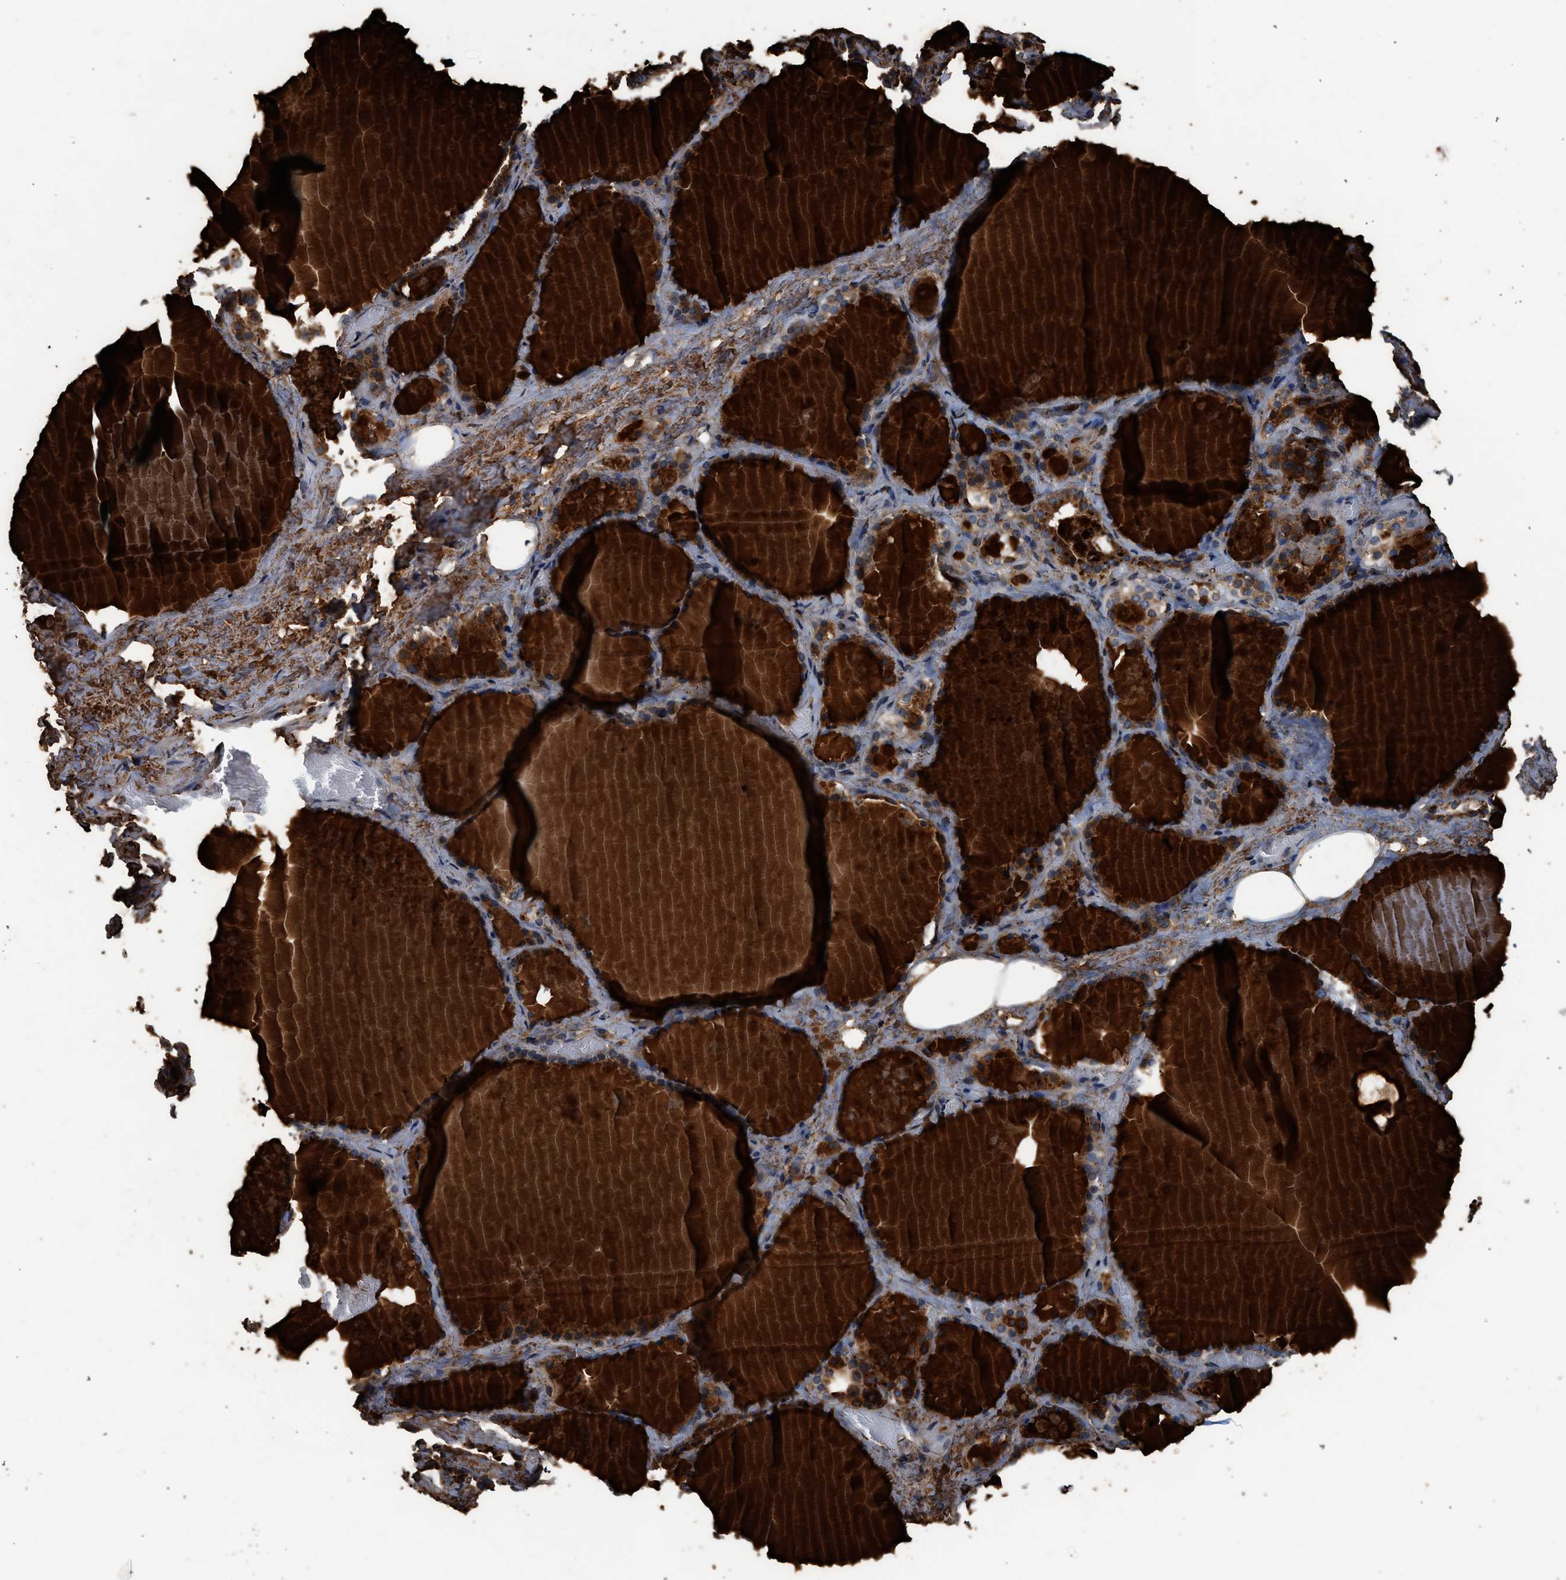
{"staining": {"intensity": "moderate", "quantity": "25%-75%", "location": "cytoplasmic/membranous"}, "tissue": "thyroid gland", "cell_type": "Glandular cells", "image_type": "normal", "snomed": [{"axis": "morphology", "description": "Normal tissue, NOS"}, {"axis": "topography", "description": "Thyroid gland"}], "caption": "This micrograph exhibits immunohistochemistry staining of benign thyroid gland, with medium moderate cytoplasmic/membranous staining in about 25%-75% of glandular cells.", "gene": "CTSV", "patient": {"sex": "male", "age": 61}}